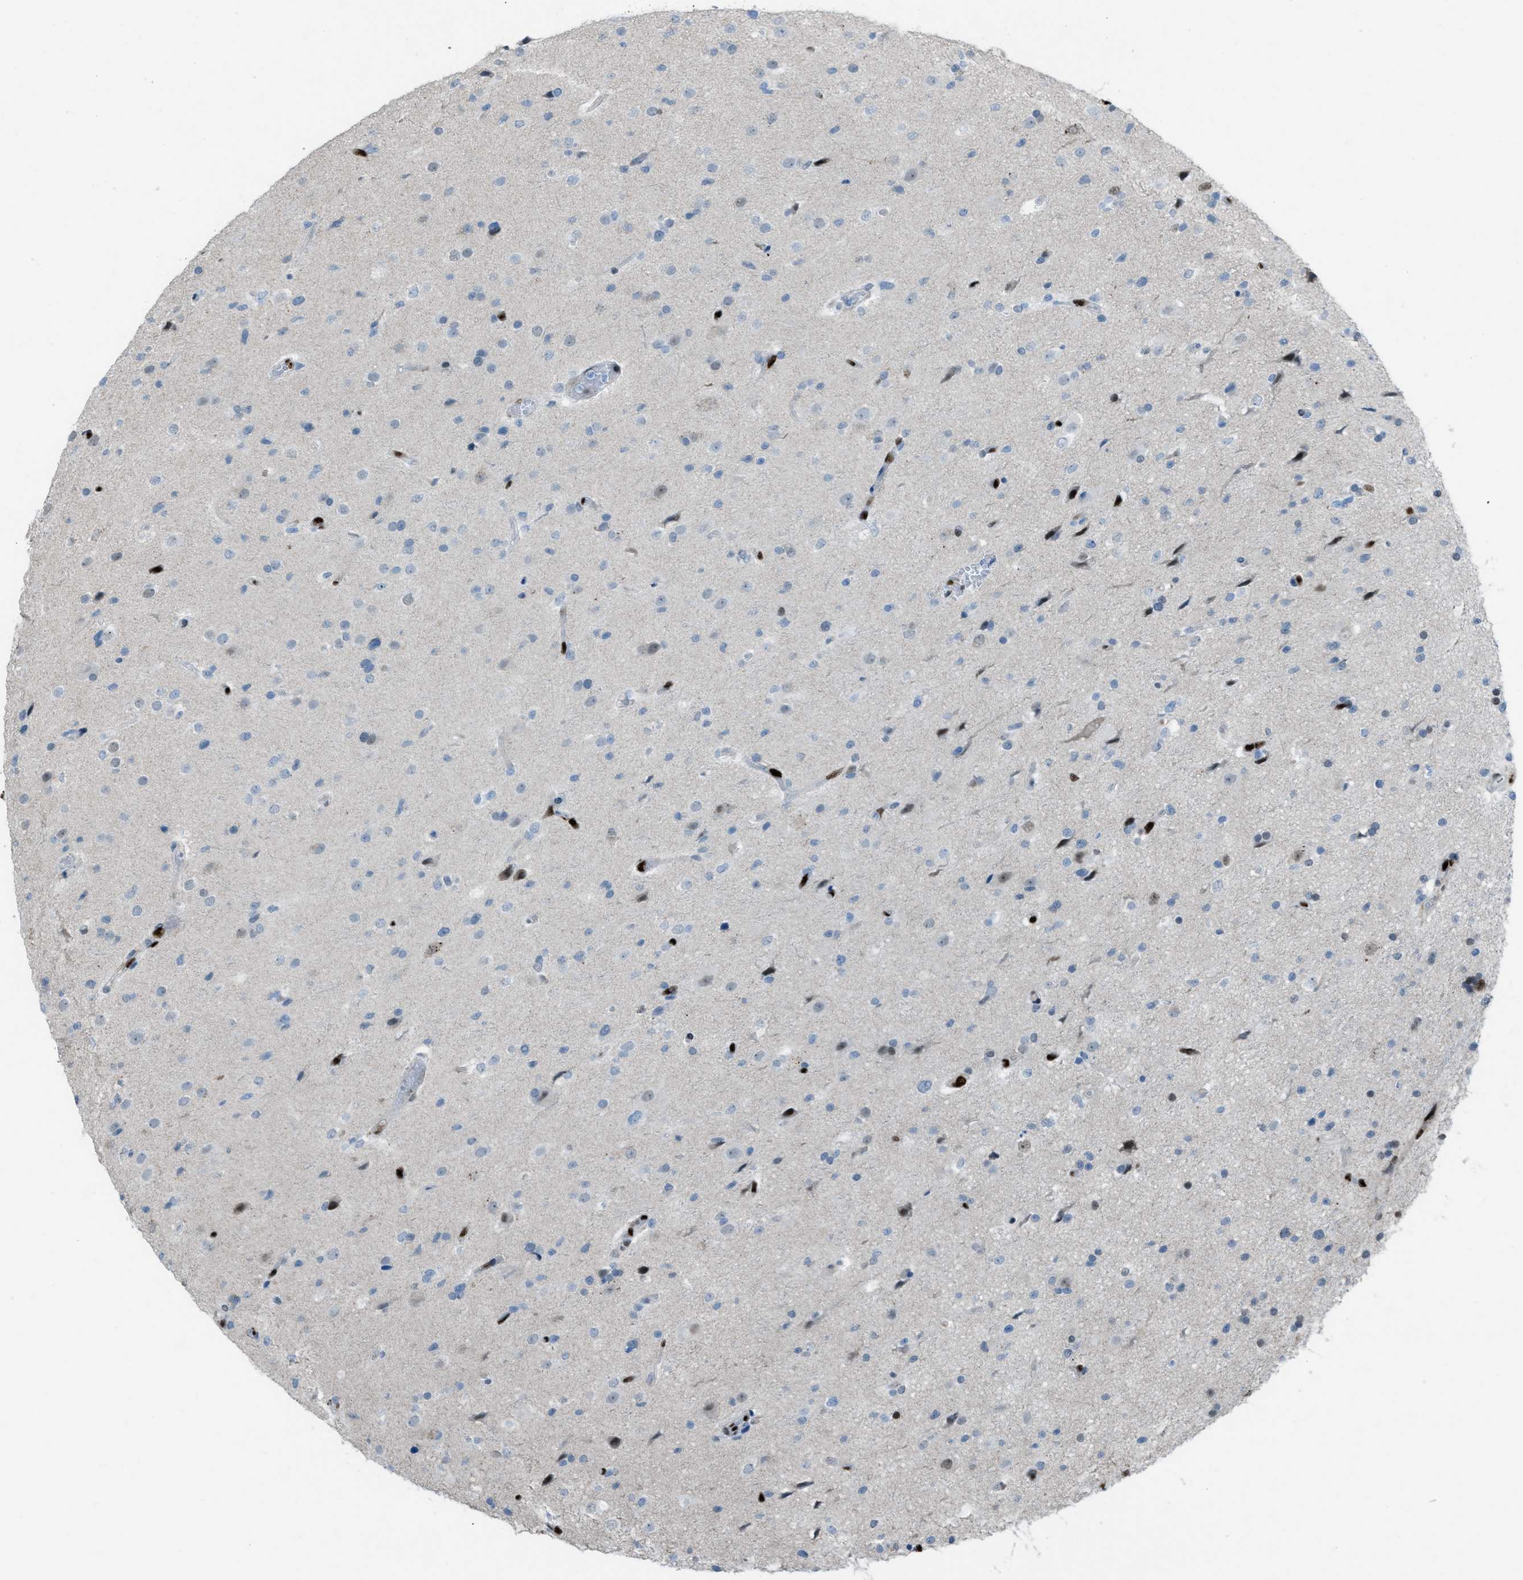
{"staining": {"intensity": "negative", "quantity": "none", "location": "none"}, "tissue": "glioma", "cell_type": "Tumor cells", "image_type": "cancer", "snomed": [{"axis": "morphology", "description": "Glioma, malignant, High grade"}, {"axis": "topography", "description": "Brain"}], "caption": "Immunohistochemical staining of glioma reveals no significant expression in tumor cells.", "gene": "SLFN5", "patient": {"sex": "male", "age": 33}}